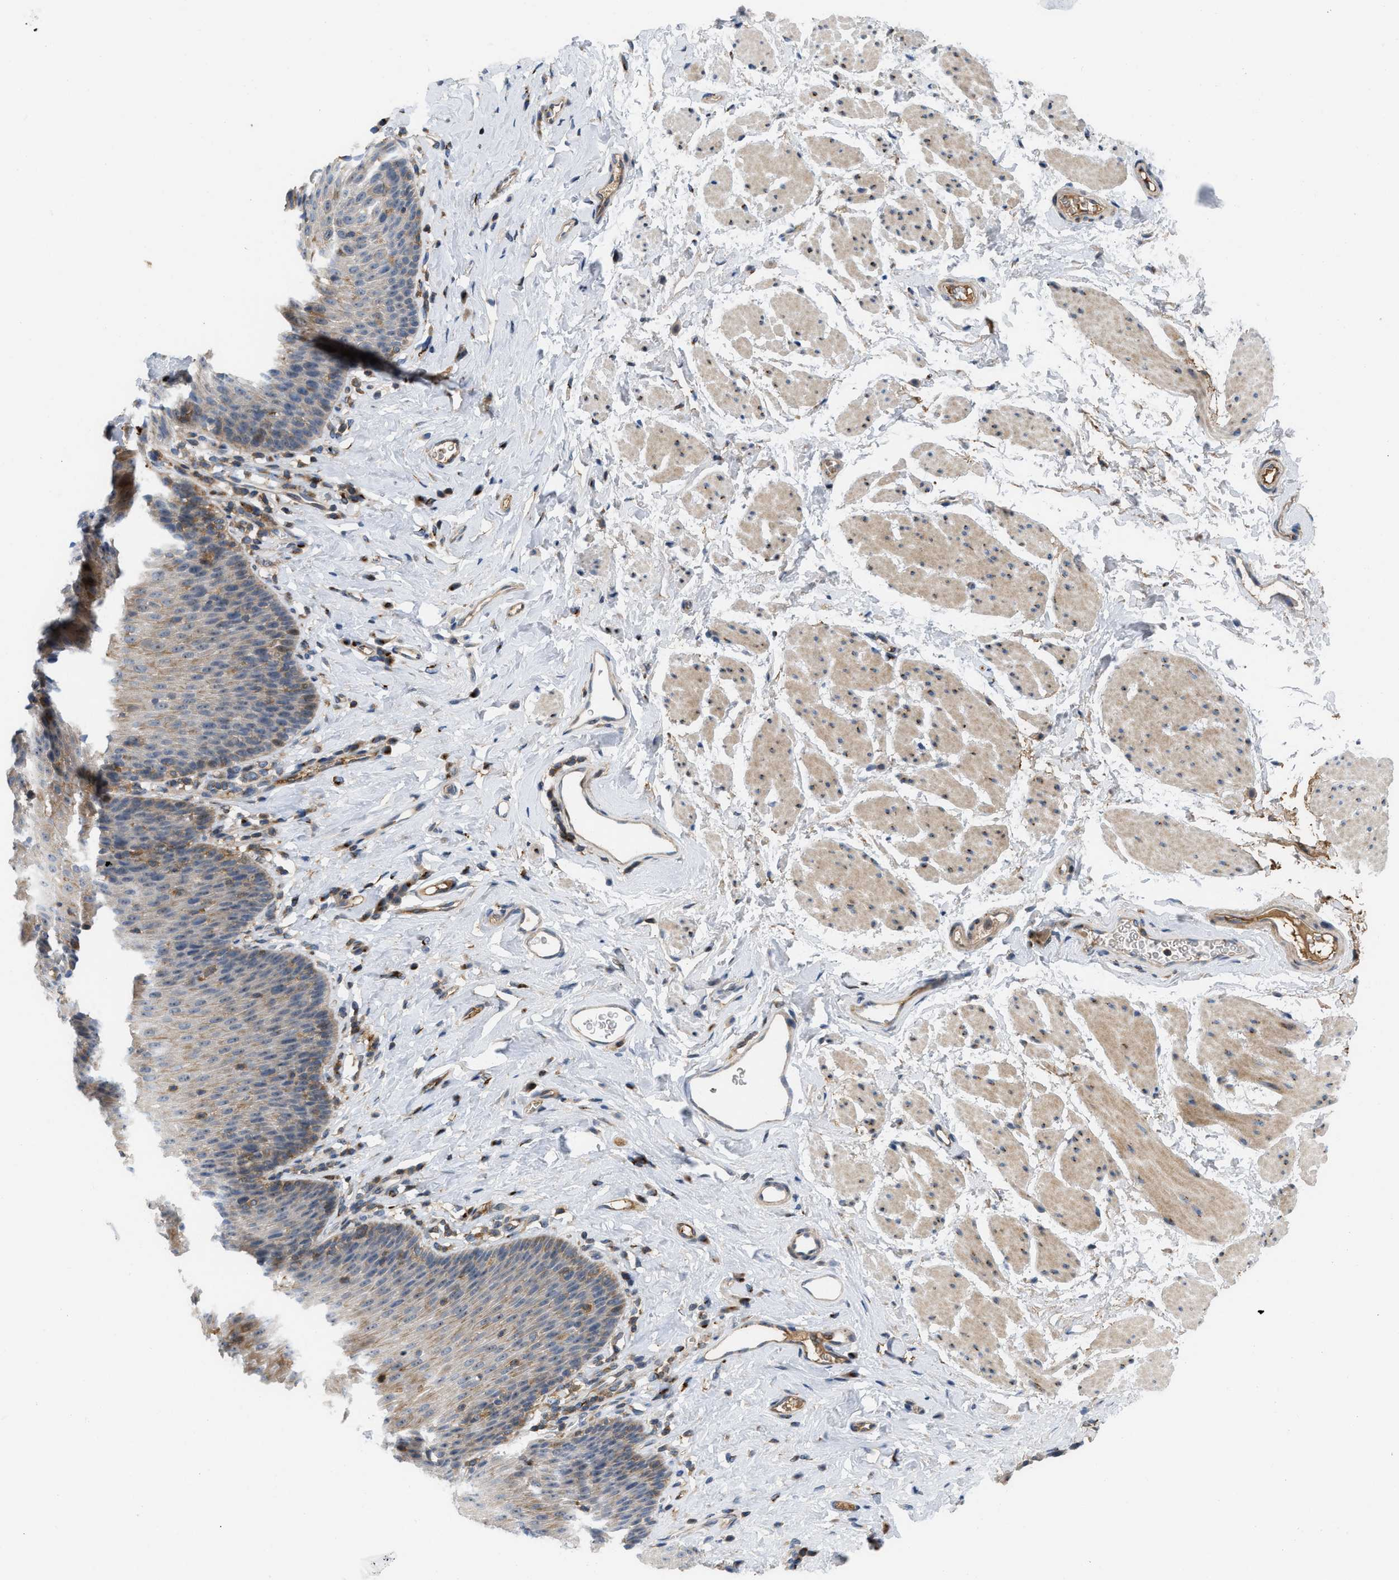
{"staining": {"intensity": "moderate", "quantity": "<25%", "location": "cytoplasmic/membranous"}, "tissue": "esophagus", "cell_type": "Squamous epithelial cells", "image_type": "normal", "snomed": [{"axis": "morphology", "description": "Normal tissue, NOS"}, {"axis": "topography", "description": "Esophagus"}], "caption": "Squamous epithelial cells reveal low levels of moderate cytoplasmic/membranous positivity in about <25% of cells in benign human esophagus. (DAB = brown stain, brightfield microscopy at high magnification).", "gene": "DIPK1A", "patient": {"sex": "female", "age": 61}}